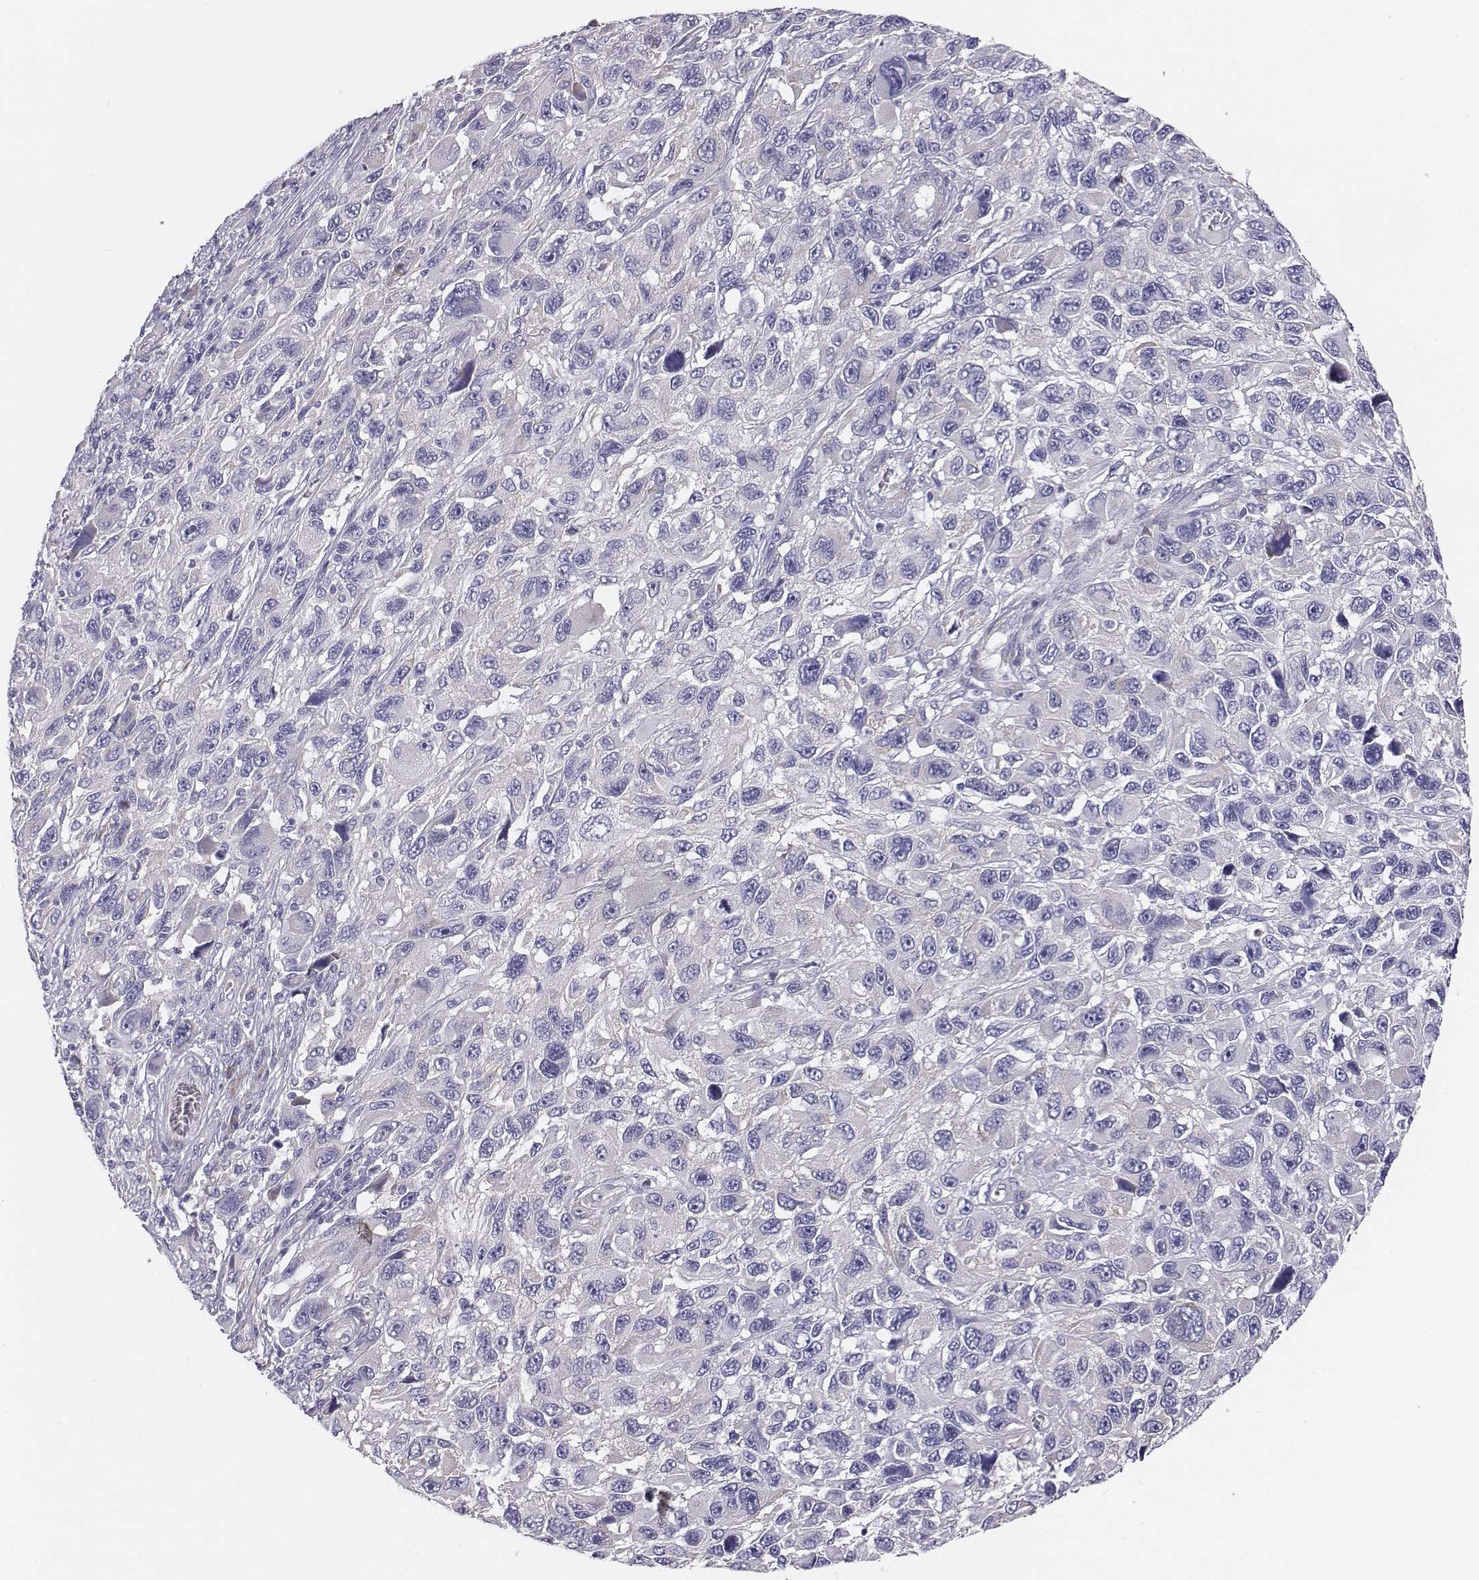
{"staining": {"intensity": "negative", "quantity": "none", "location": "none"}, "tissue": "melanoma", "cell_type": "Tumor cells", "image_type": "cancer", "snomed": [{"axis": "morphology", "description": "Malignant melanoma, NOS"}, {"axis": "topography", "description": "Skin"}], "caption": "Tumor cells show no significant expression in melanoma.", "gene": "CHST14", "patient": {"sex": "male", "age": 53}}